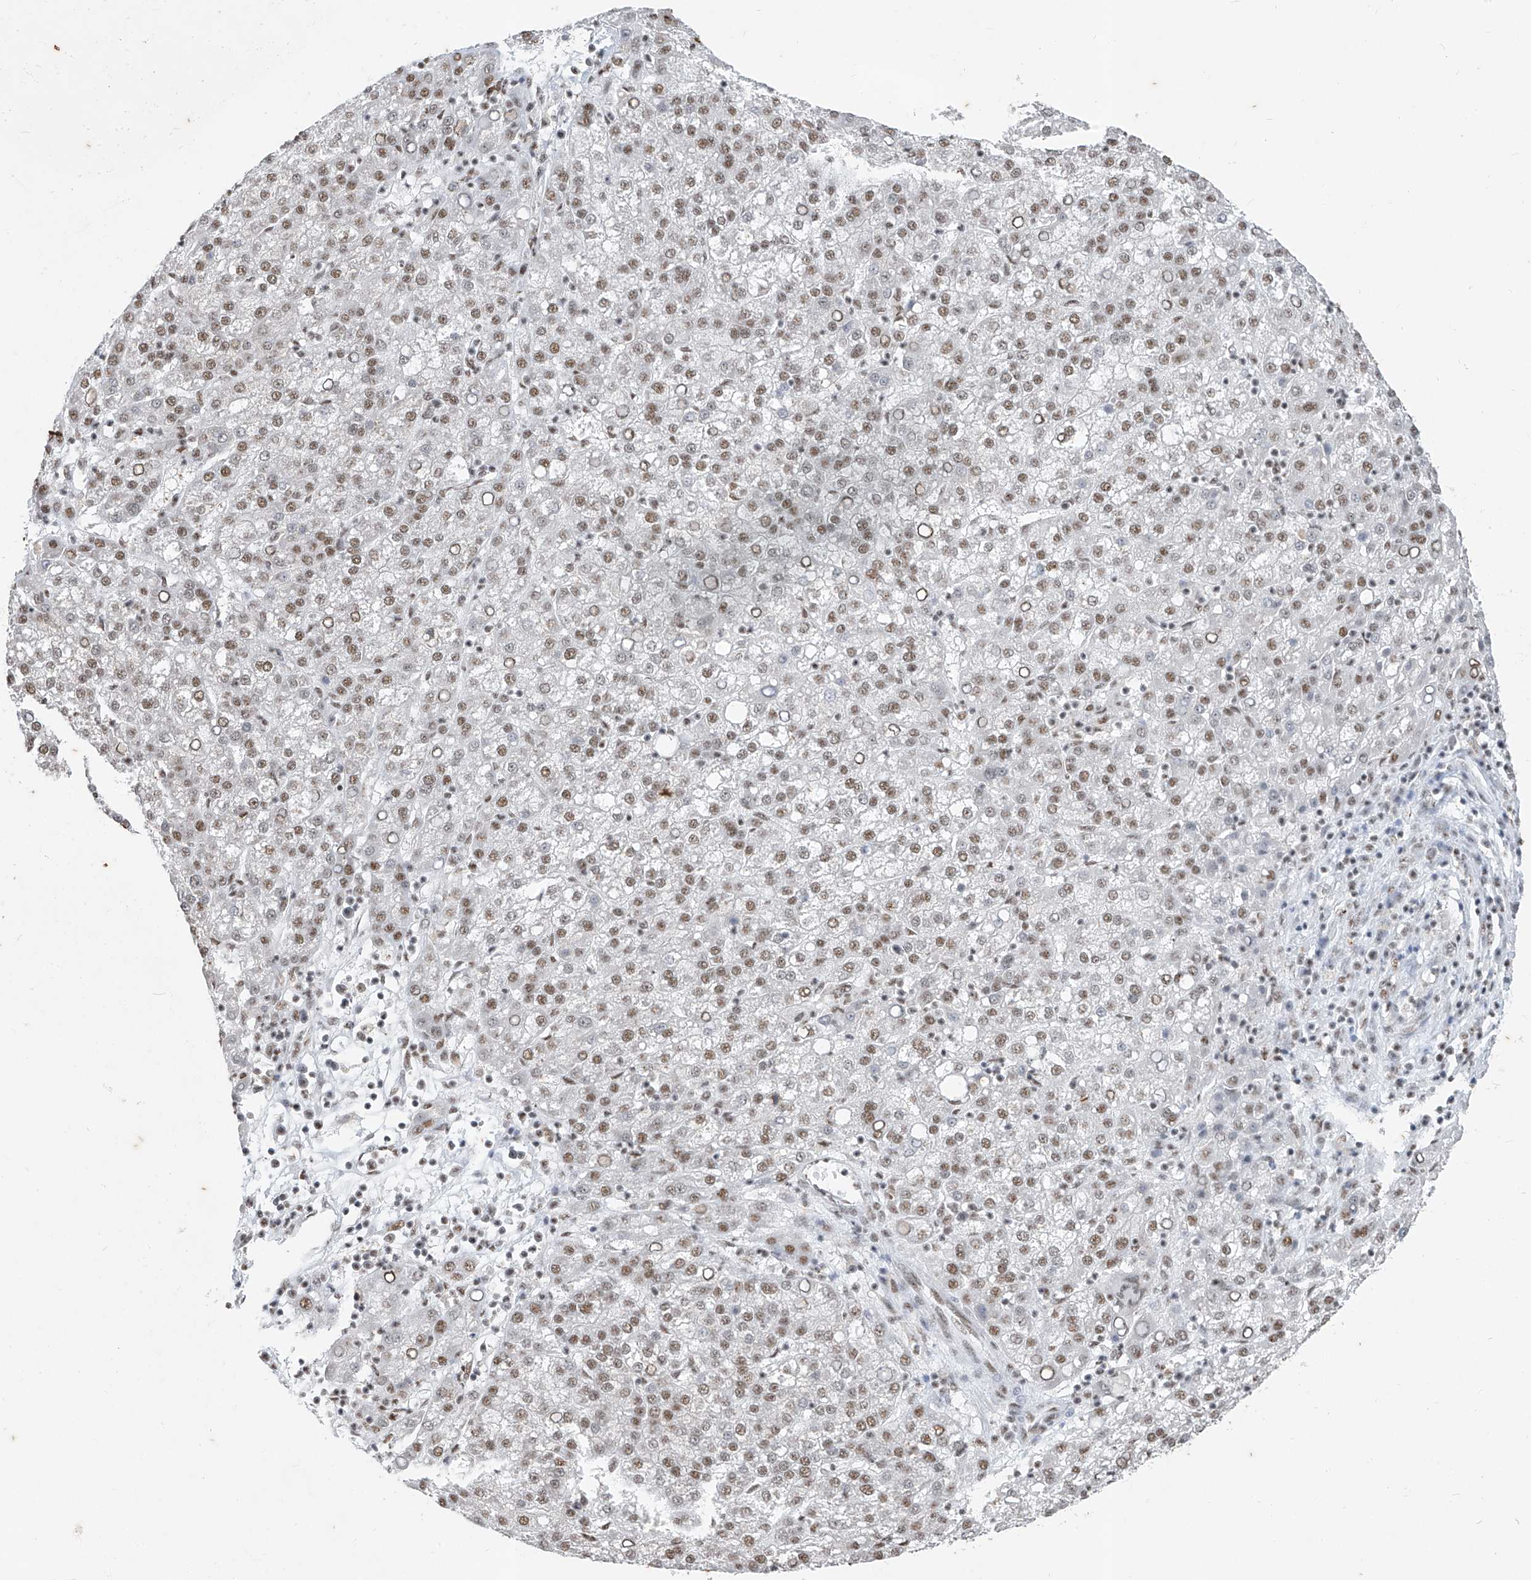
{"staining": {"intensity": "moderate", "quantity": ">75%", "location": "nuclear"}, "tissue": "liver cancer", "cell_type": "Tumor cells", "image_type": "cancer", "snomed": [{"axis": "morphology", "description": "Carcinoma, Hepatocellular, NOS"}, {"axis": "topography", "description": "Liver"}], "caption": "Immunohistochemistry (DAB) staining of human liver cancer shows moderate nuclear protein expression in approximately >75% of tumor cells.", "gene": "TFEC", "patient": {"sex": "female", "age": 58}}